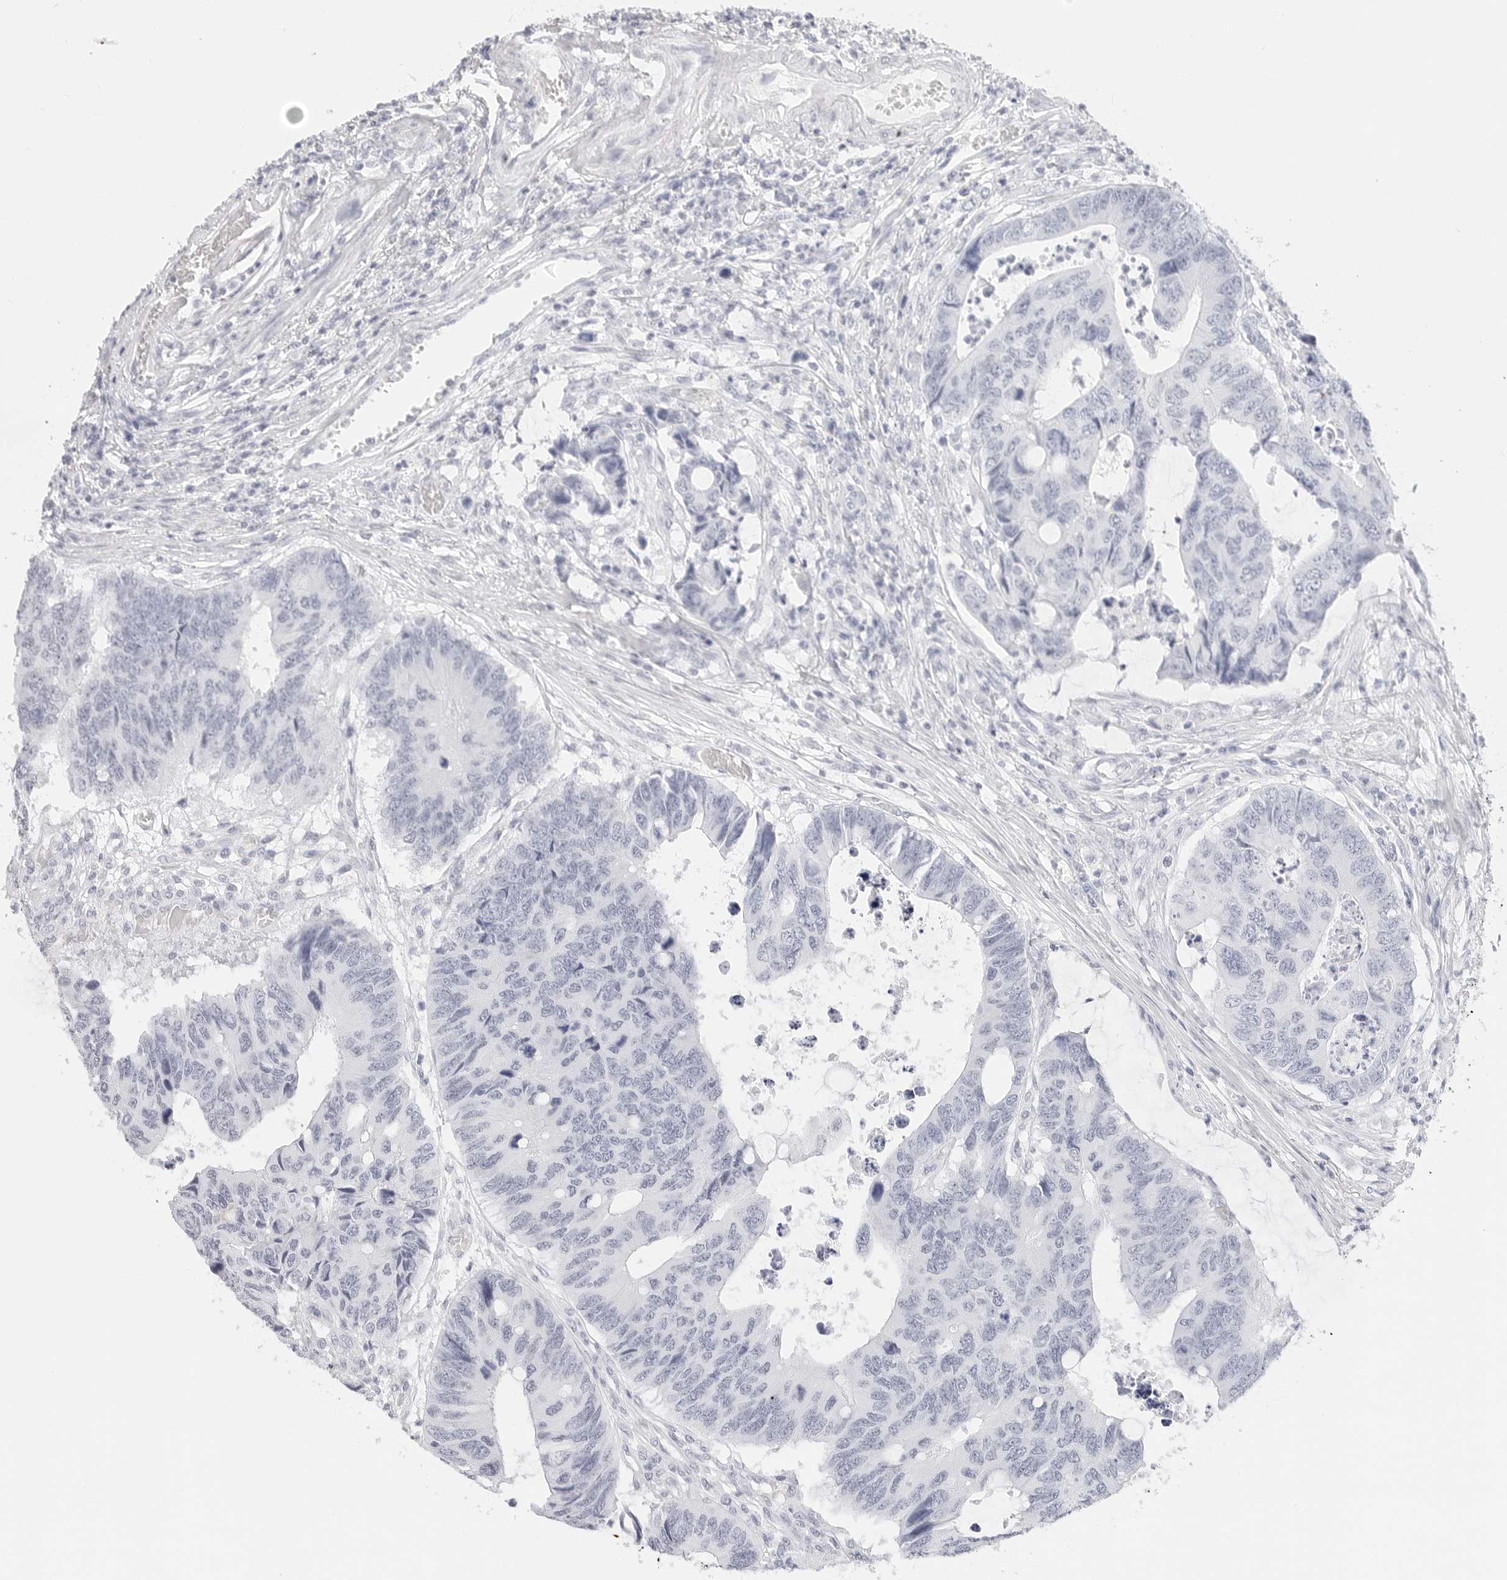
{"staining": {"intensity": "negative", "quantity": "none", "location": "none"}, "tissue": "colorectal cancer", "cell_type": "Tumor cells", "image_type": "cancer", "snomed": [{"axis": "morphology", "description": "Adenocarcinoma, NOS"}, {"axis": "topography", "description": "Rectum"}], "caption": "Immunohistochemistry (IHC) image of neoplastic tissue: colorectal cancer stained with DAB (3,3'-diaminobenzidine) exhibits no significant protein staining in tumor cells.", "gene": "TFF2", "patient": {"sex": "male", "age": 84}}